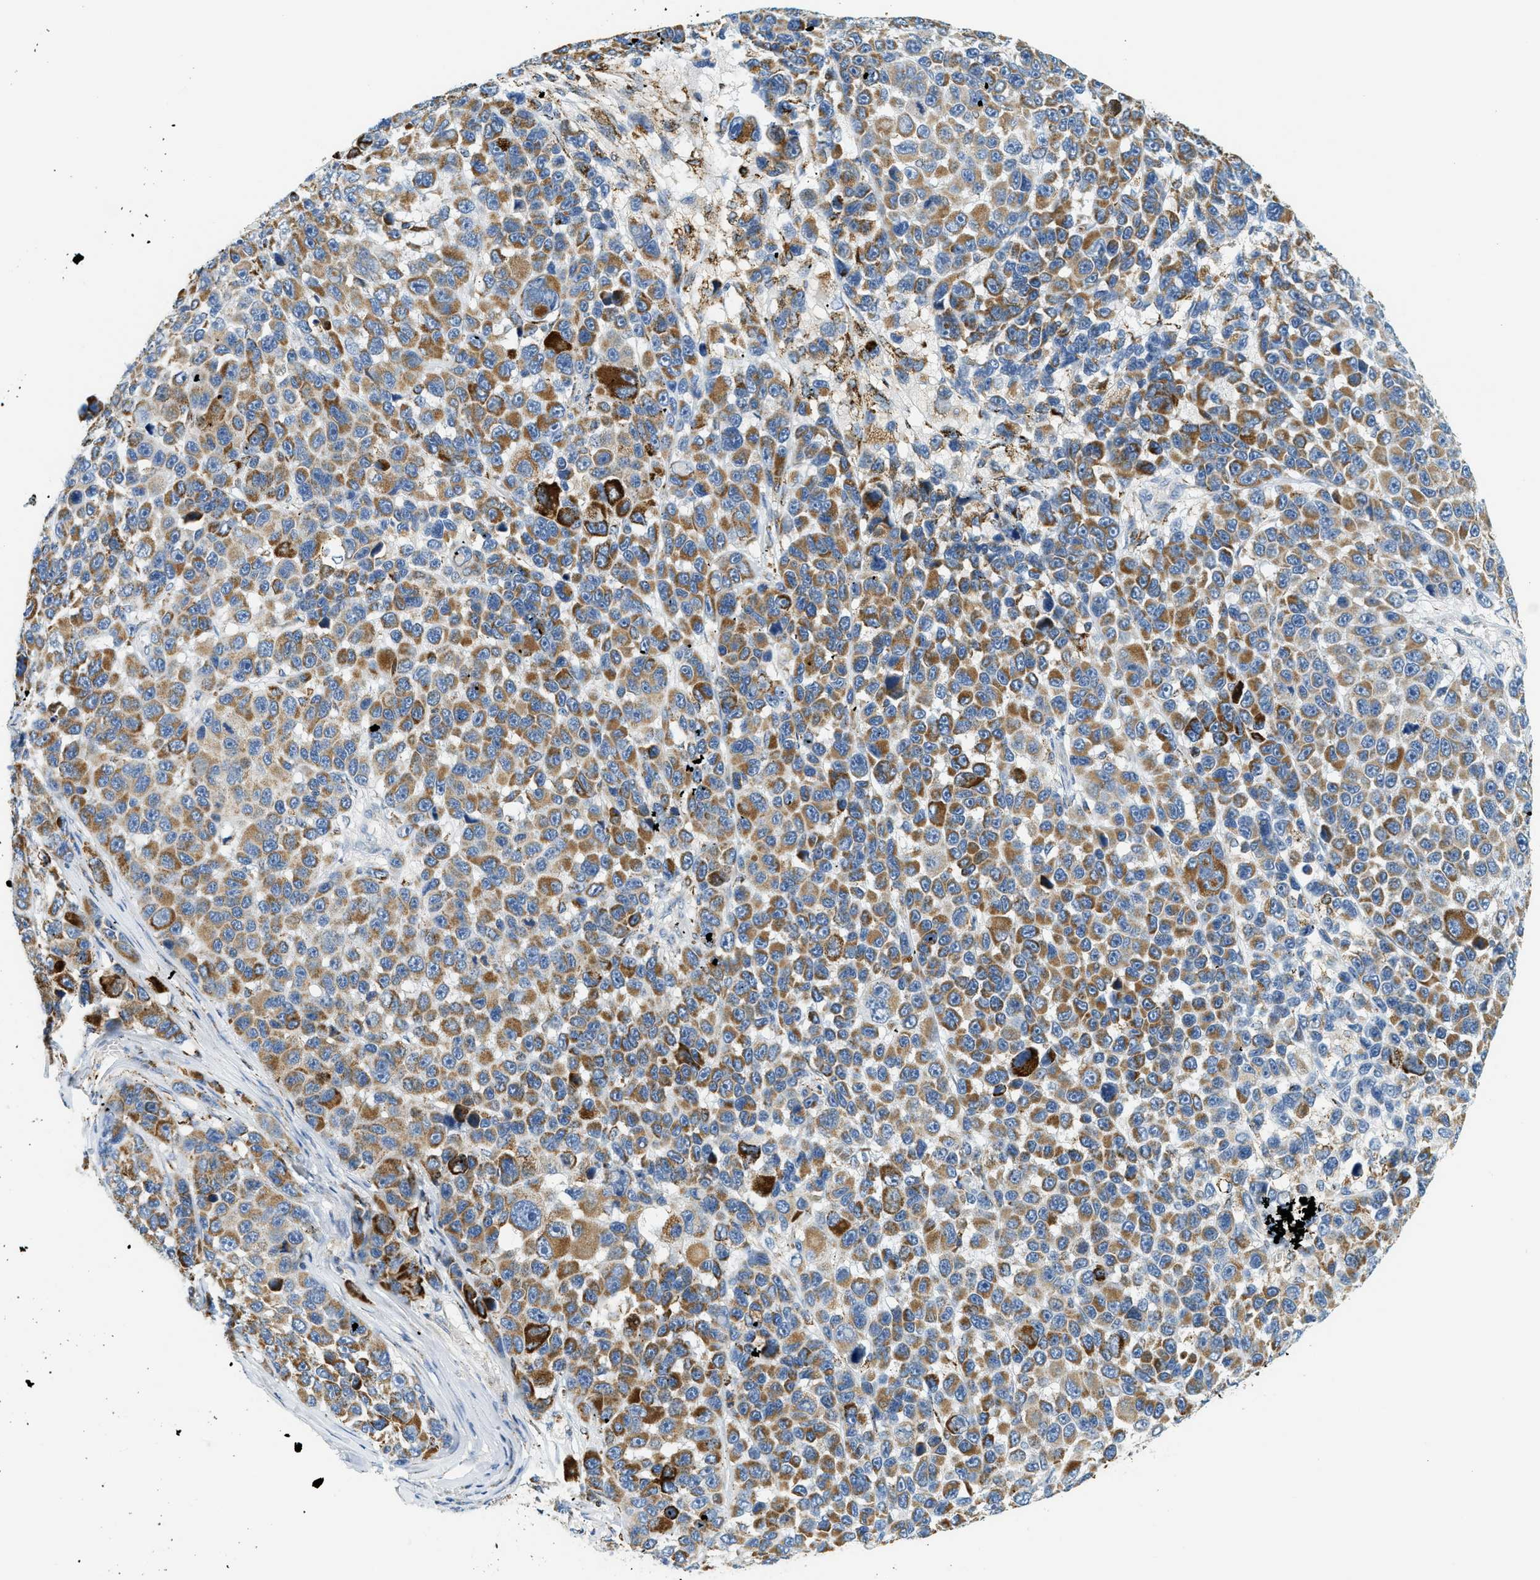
{"staining": {"intensity": "moderate", "quantity": ">75%", "location": "cytoplasmic/membranous"}, "tissue": "melanoma", "cell_type": "Tumor cells", "image_type": "cancer", "snomed": [{"axis": "morphology", "description": "Malignant melanoma, NOS"}, {"axis": "topography", "description": "Skin"}], "caption": "Malignant melanoma stained for a protein displays moderate cytoplasmic/membranous positivity in tumor cells.", "gene": "HLCS", "patient": {"sex": "male", "age": 53}}